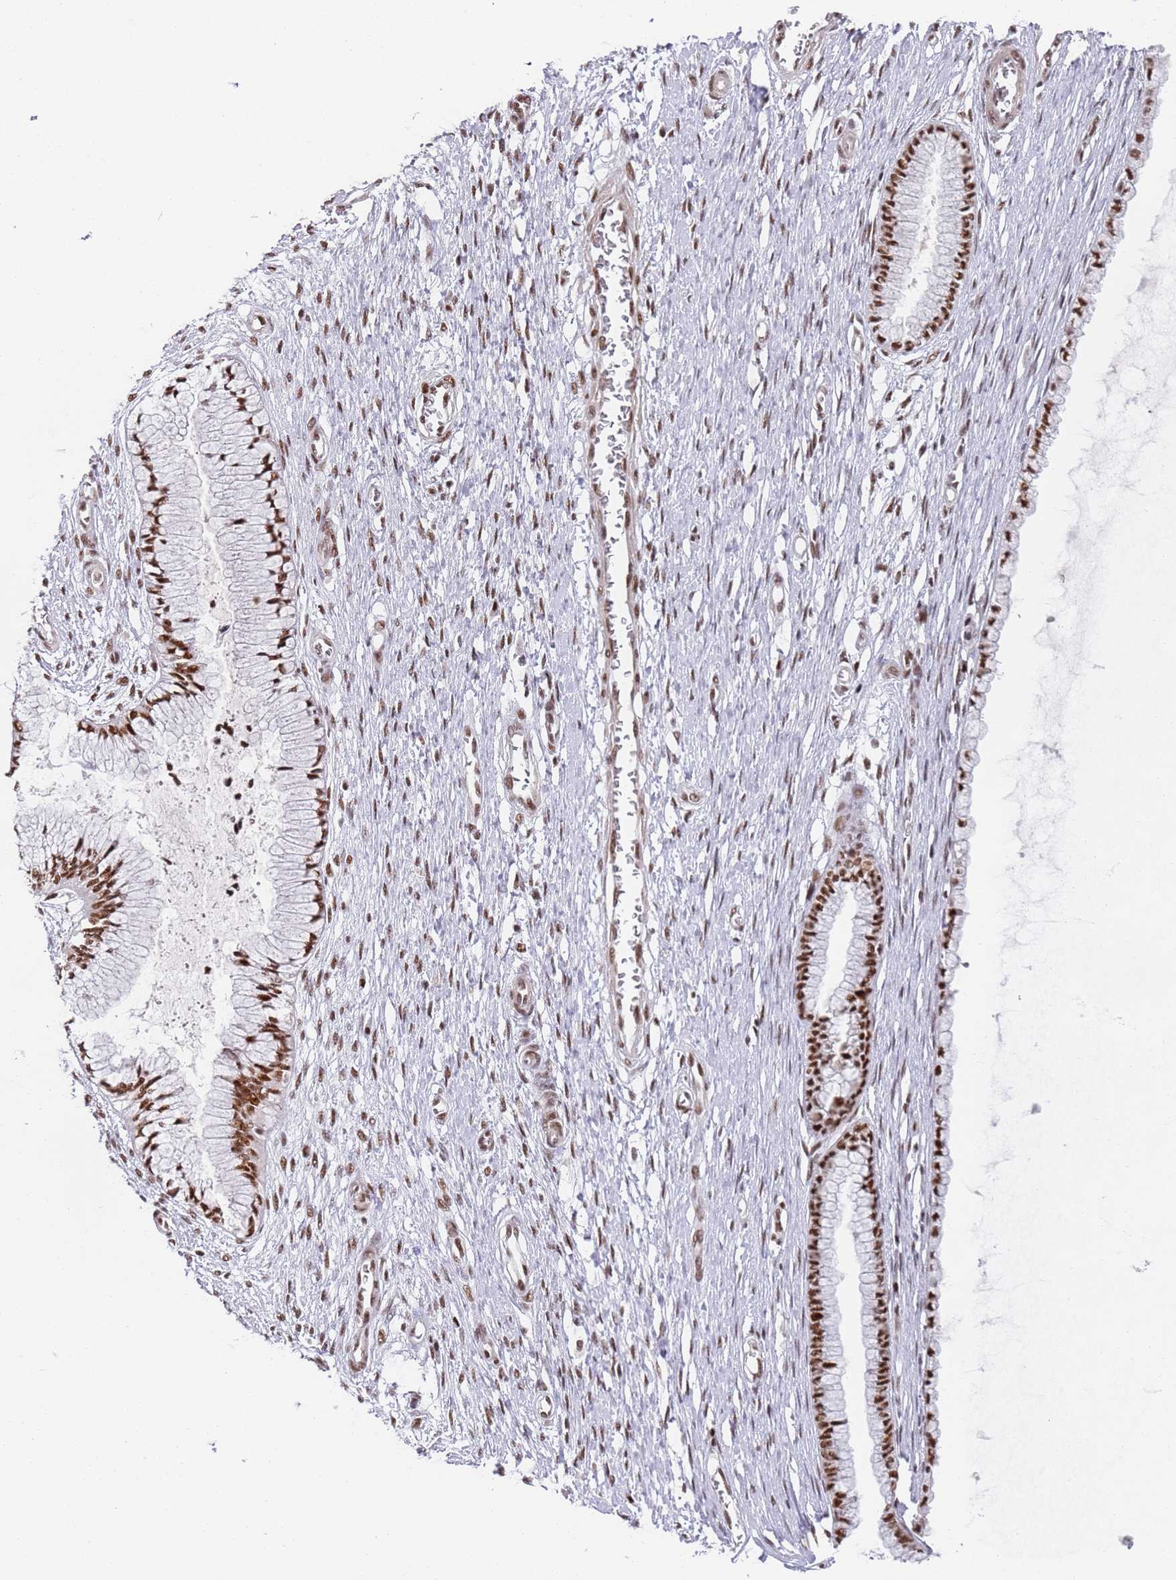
{"staining": {"intensity": "moderate", "quantity": ">75%", "location": "nuclear"}, "tissue": "cervix", "cell_type": "Glandular cells", "image_type": "normal", "snomed": [{"axis": "morphology", "description": "Normal tissue, NOS"}, {"axis": "topography", "description": "Cervix"}], "caption": "A histopathology image of human cervix stained for a protein demonstrates moderate nuclear brown staining in glandular cells.", "gene": "AKAP8L", "patient": {"sex": "female", "age": 55}}